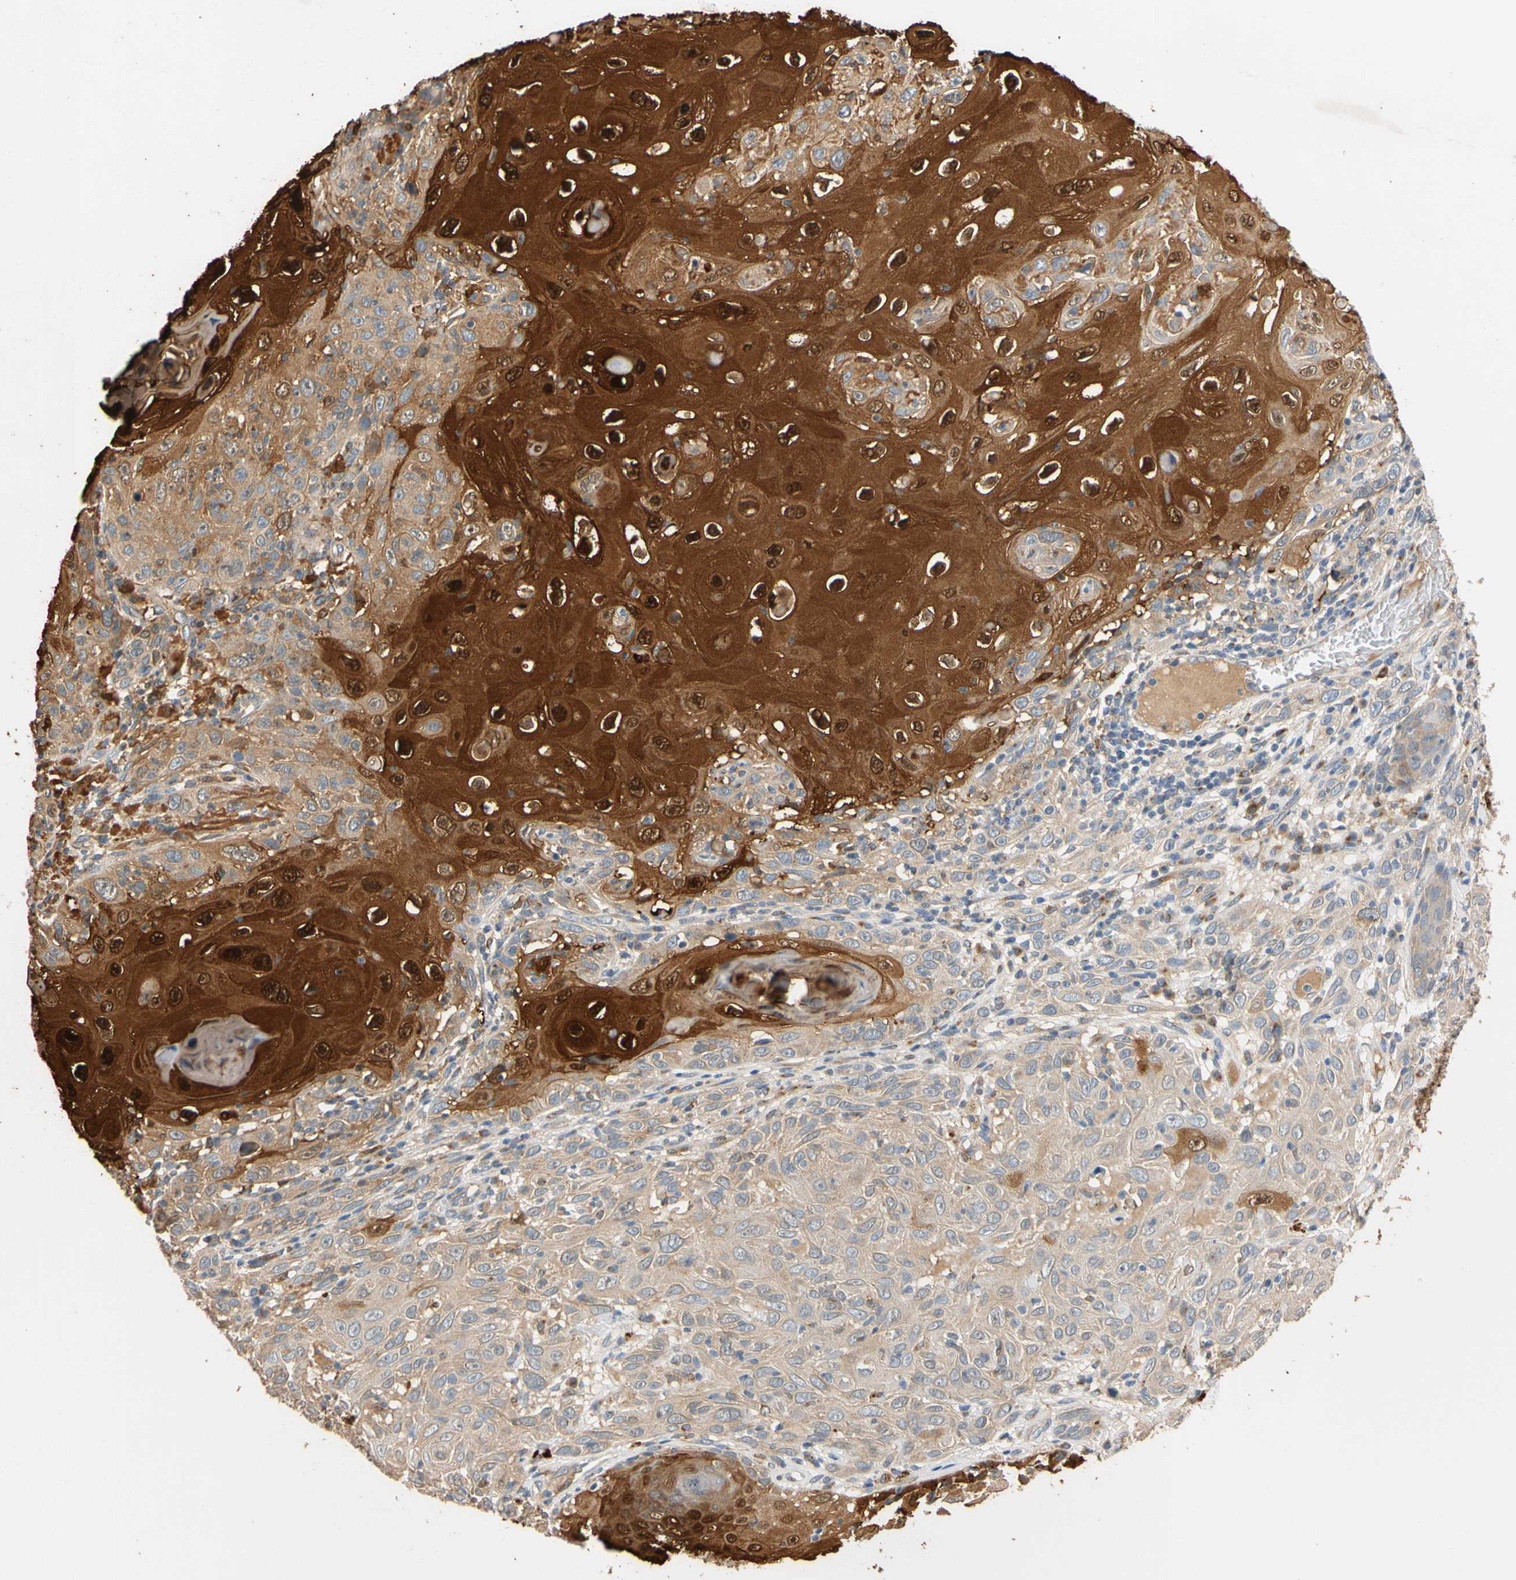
{"staining": {"intensity": "strong", "quantity": "25%-75%", "location": "cytoplasmic/membranous"}, "tissue": "skin cancer", "cell_type": "Tumor cells", "image_type": "cancer", "snomed": [{"axis": "morphology", "description": "Squamous cell carcinoma, NOS"}, {"axis": "topography", "description": "Skin"}], "caption": "Skin cancer (squamous cell carcinoma) was stained to show a protein in brown. There is high levels of strong cytoplasmic/membranous expression in about 25%-75% of tumor cells.", "gene": "GPSM2", "patient": {"sex": "female", "age": 88}}